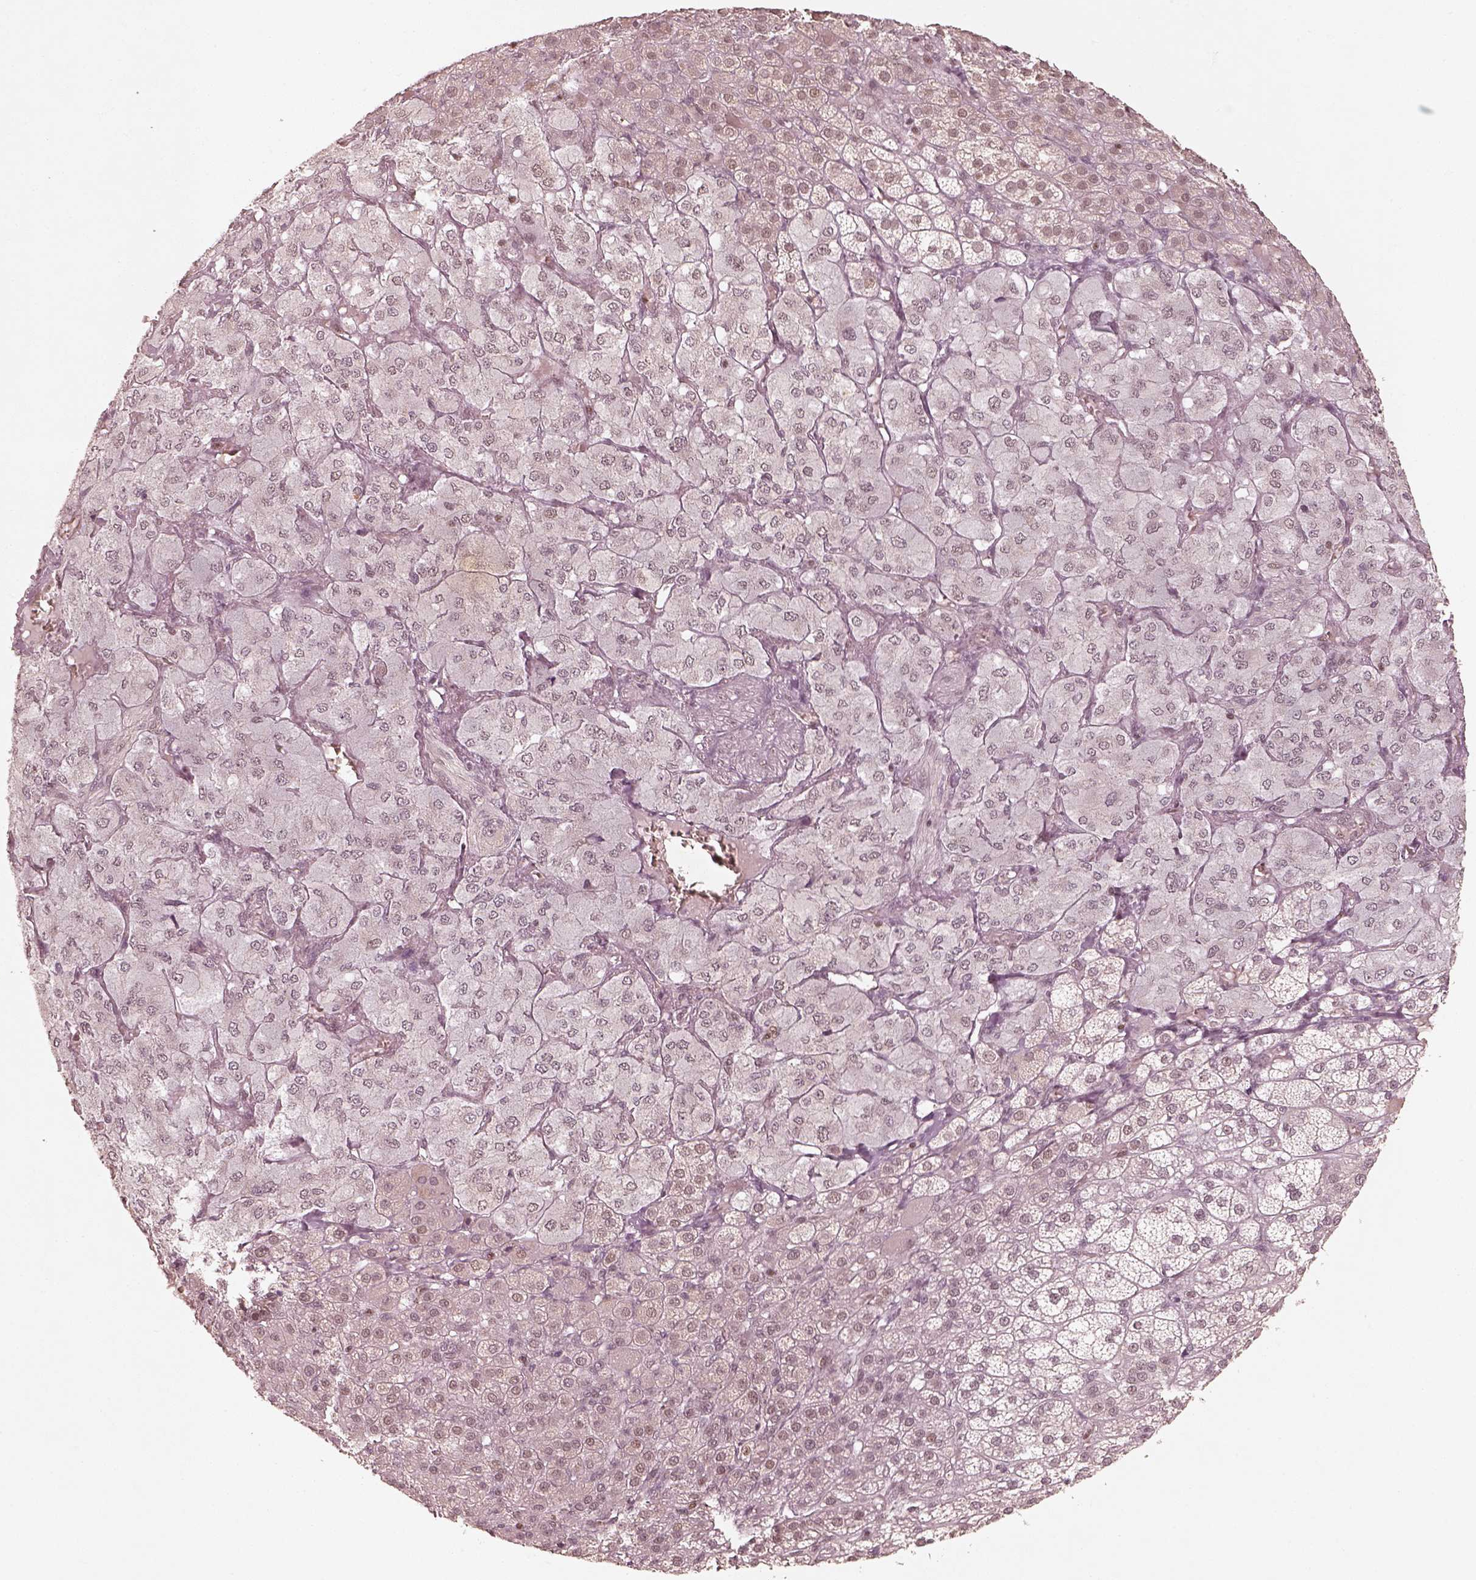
{"staining": {"intensity": "strong", "quantity": "25%-75%", "location": "nuclear"}, "tissue": "adrenal gland", "cell_type": "Glandular cells", "image_type": "normal", "snomed": [{"axis": "morphology", "description": "Normal tissue, NOS"}, {"axis": "topography", "description": "Adrenal gland"}], "caption": "Human adrenal gland stained for a protein (brown) exhibits strong nuclear positive positivity in about 25%-75% of glandular cells.", "gene": "GMEB2", "patient": {"sex": "female", "age": 60}}